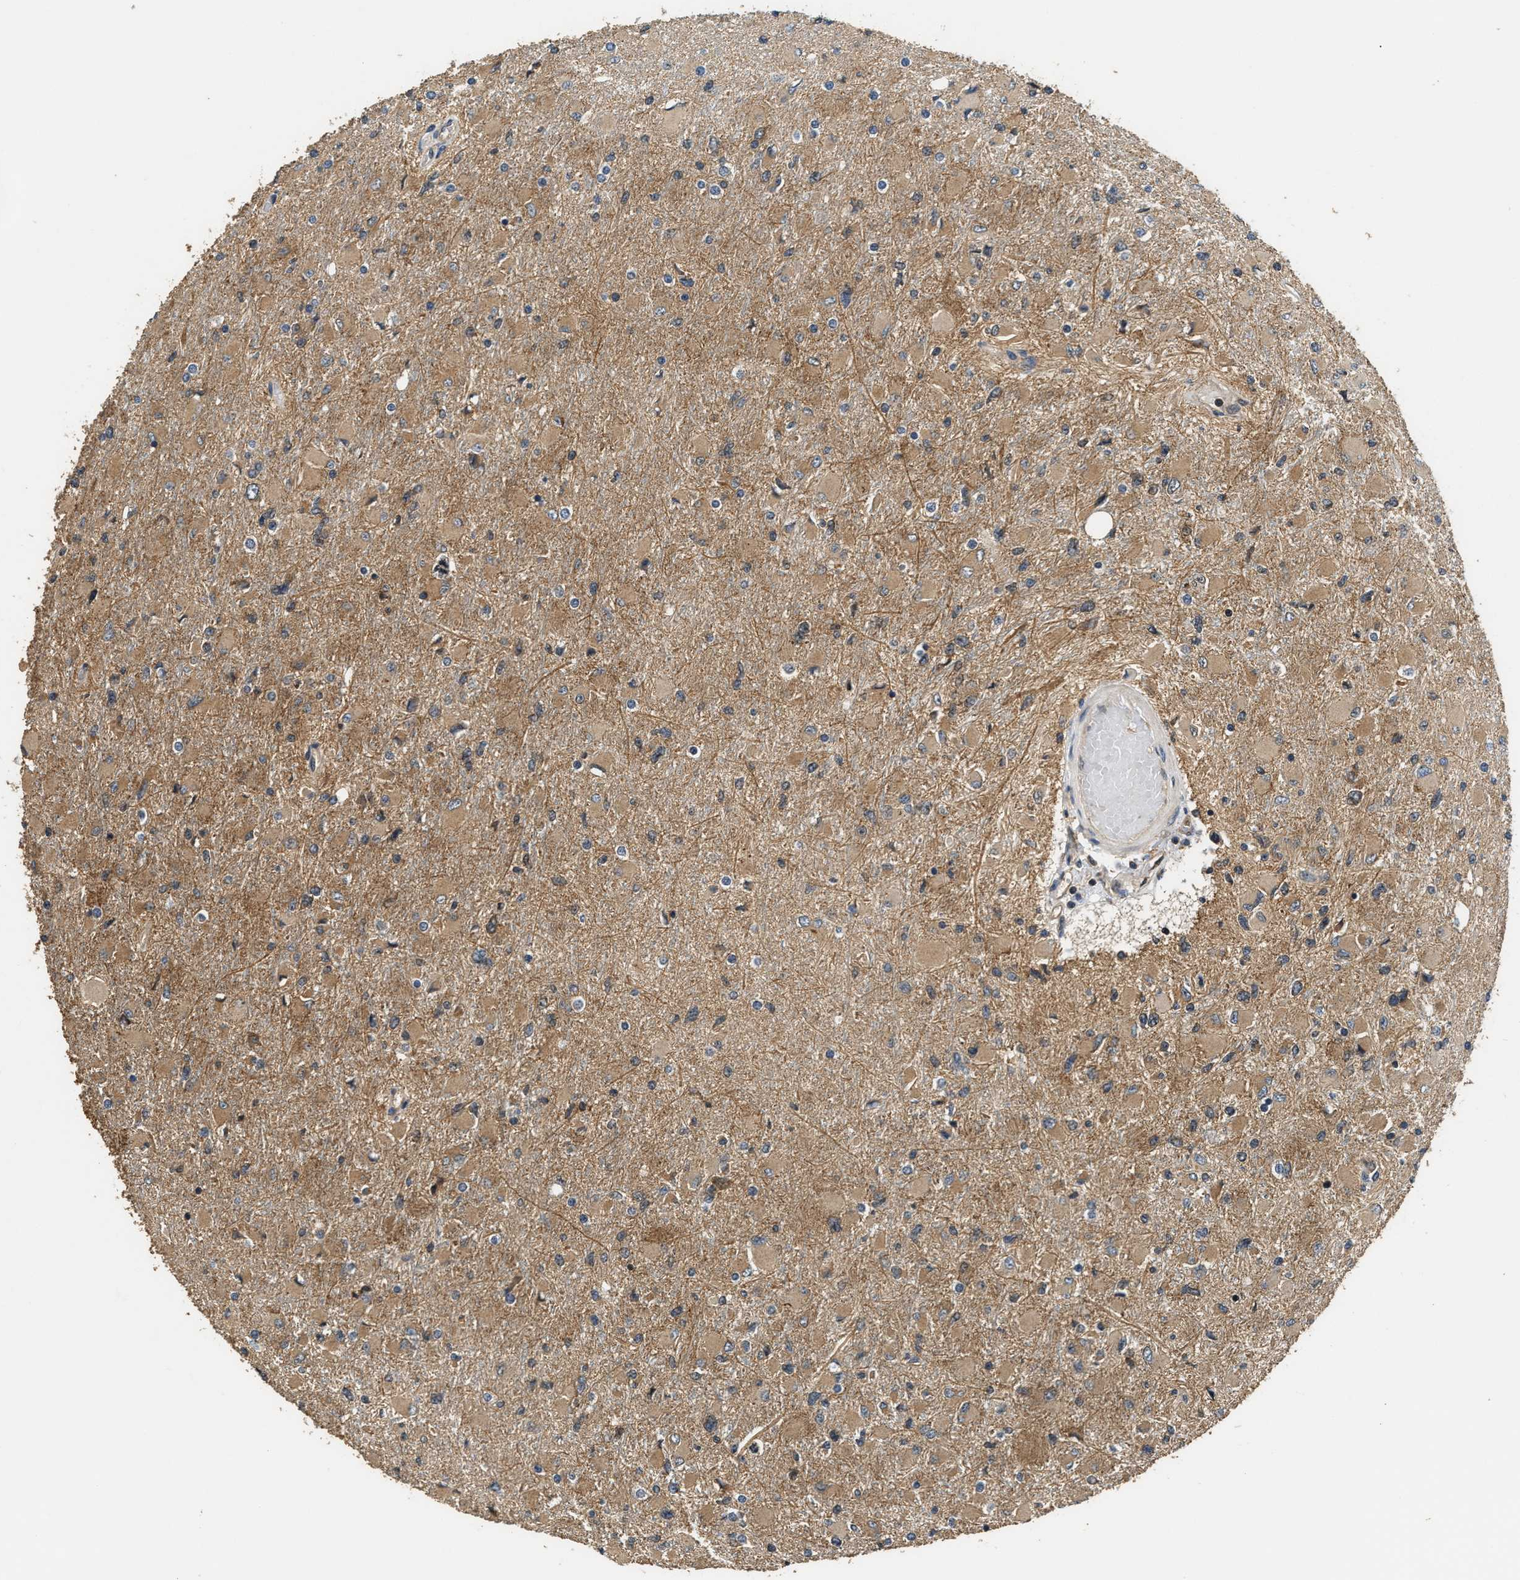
{"staining": {"intensity": "weak", "quantity": "25%-75%", "location": "cytoplasmic/membranous"}, "tissue": "glioma", "cell_type": "Tumor cells", "image_type": "cancer", "snomed": [{"axis": "morphology", "description": "Glioma, malignant, High grade"}, {"axis": "topography", "description": "Cerebral cortex"}], "caption": "A histopathology image showing weak cytoplasmic/membranous positivity in approximately 25%-75% of tumor cells in malignant high-grade glioma, as visualized by brown immunohistochemical staining.", "gene": "DNAJC2", "patient": {"sex": "female", "age": 36}}